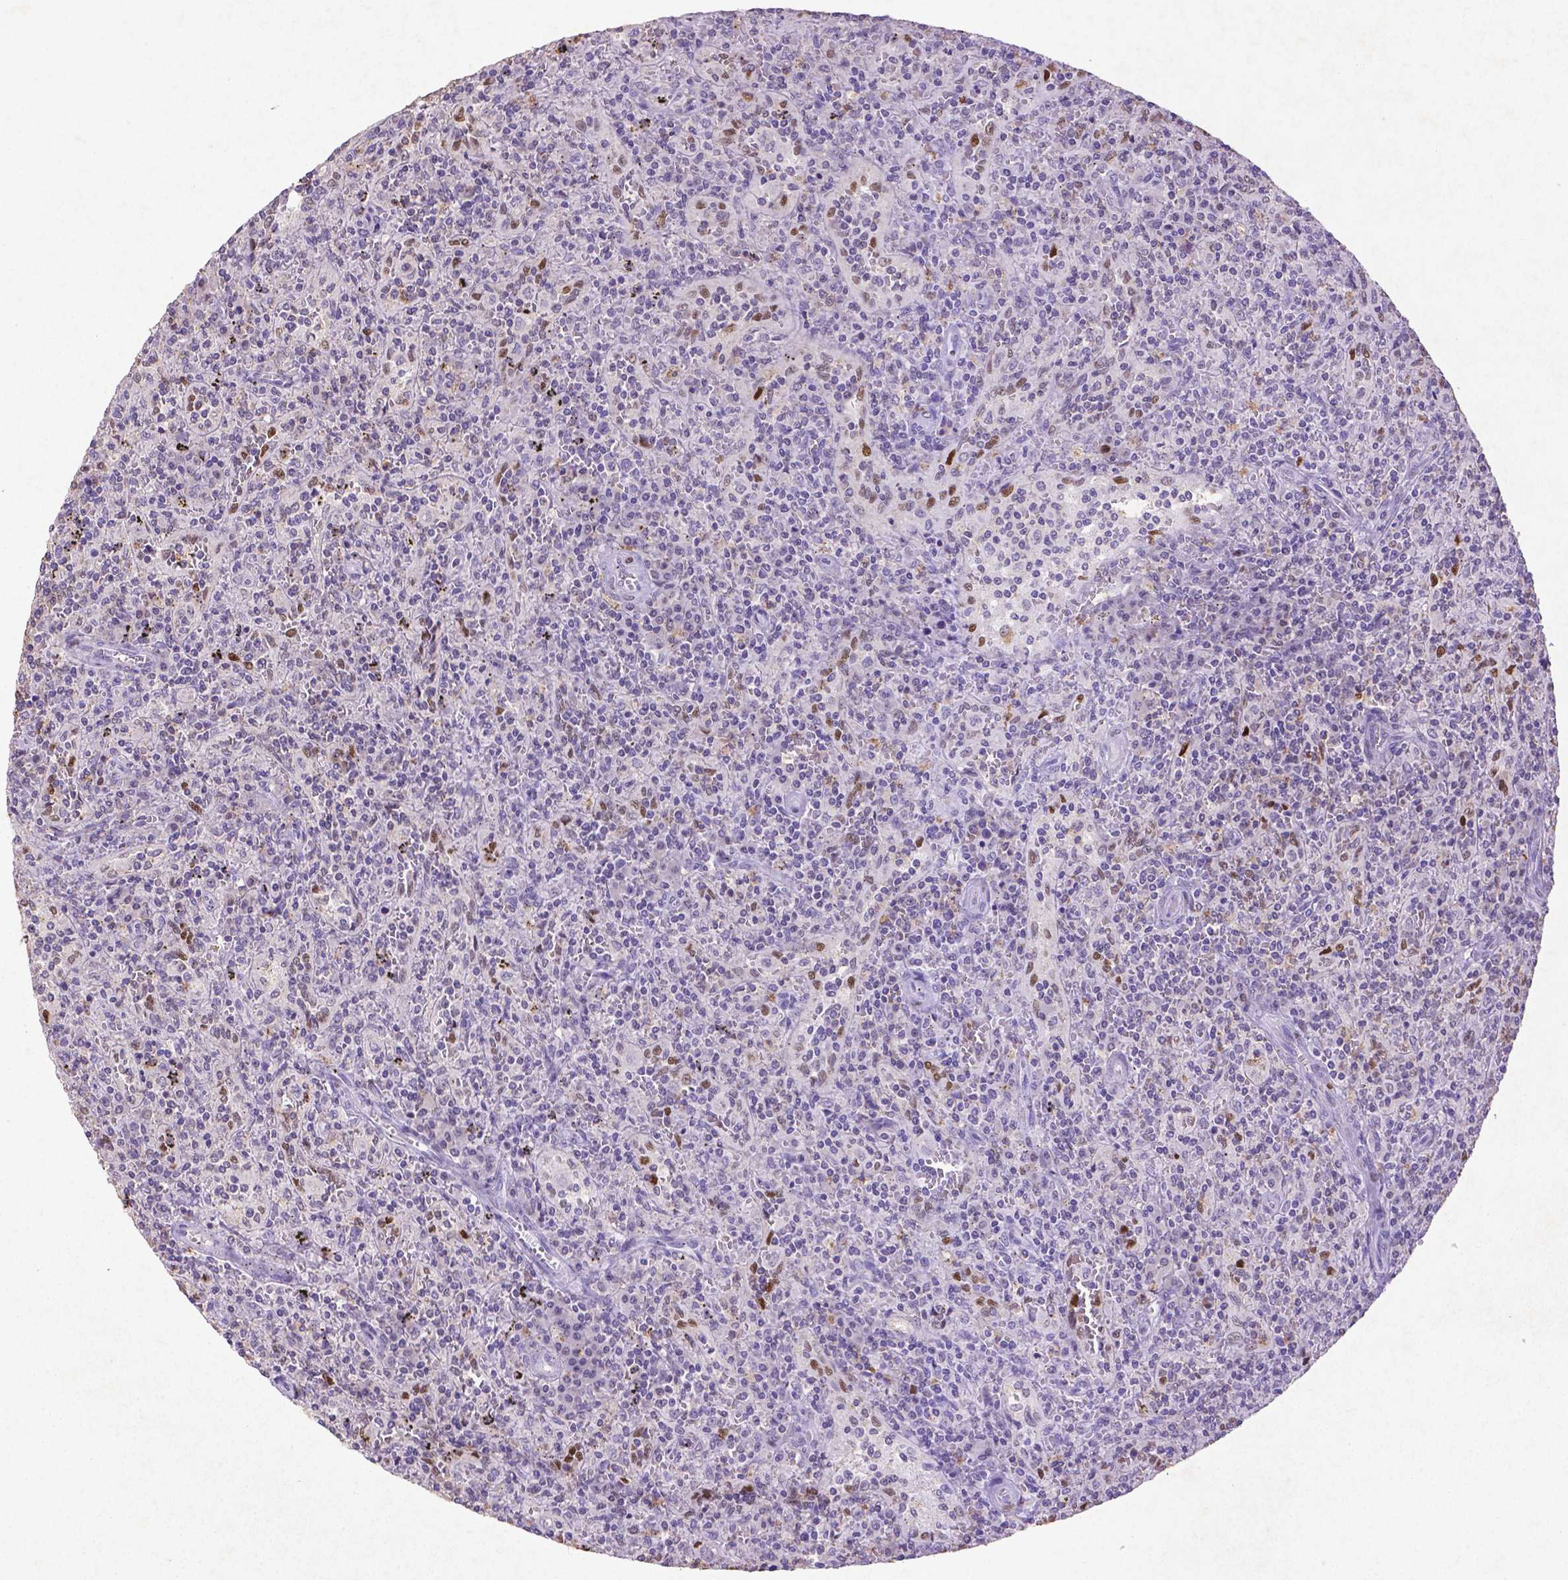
{"staining": {"intensity": "negative", "quantity": "none", "location": "none"}, "tissue": "lymphoma", "cell_type": "Tumor cells", "image_type": "cancer", "snomed": [{"axis": "morphology", "description": "Malignant lymphoma, non-Hodgkin's type, Low grade"}, {"axis": "topography", "description": "Spleen"}], "caption": "The histopathology image demonstrates no staining of tumor cells in low-grade malignant lymphoma, non-Hodgkin's type.", "gene": "CDKN1A", "patient": {"sex": "male", "age": 62}}